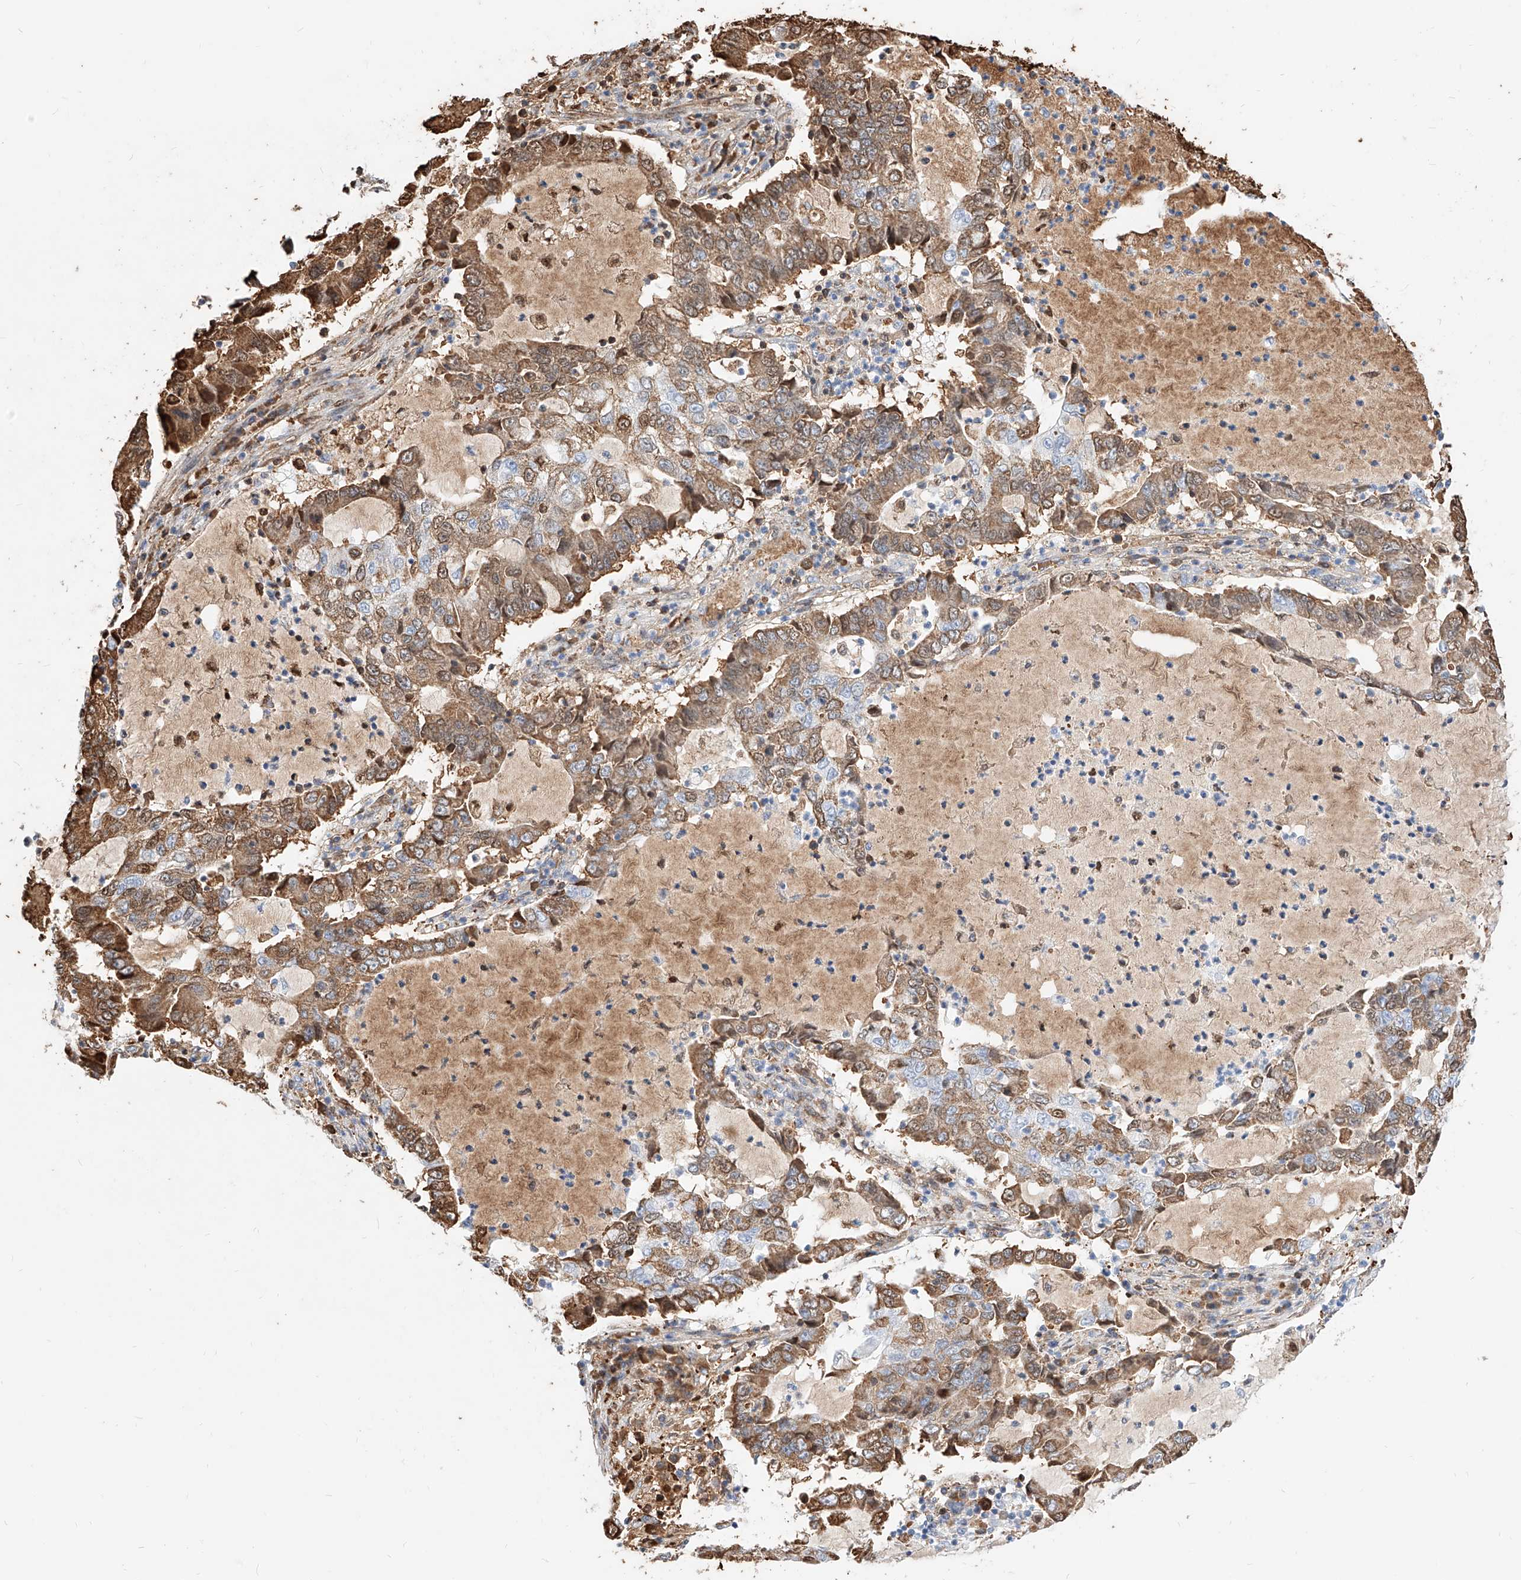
{"staining": {"intensity": "moderate", "quantity": ">75%", "location": "cytoplasmic/membranous"}, "tissue": "lung cancer", "cell_type": "Tumor cells", "image_type": "cancer", "snomed": [{"axis": "morphology", "description": "Adenocarcinoma, NOS"}, {"axis": "topography", "description": "Lung"}], "caption": "Immunohistochemistry (DAB (3,3'-diaminobenzidine)) staining of lung adenocarcinoma displays moderate cytoplasmic/membranous protein staining in approximately >75% of tumor cells.", "gene": "ZFP42", "patient": {"sex": "female", "age": 51}}